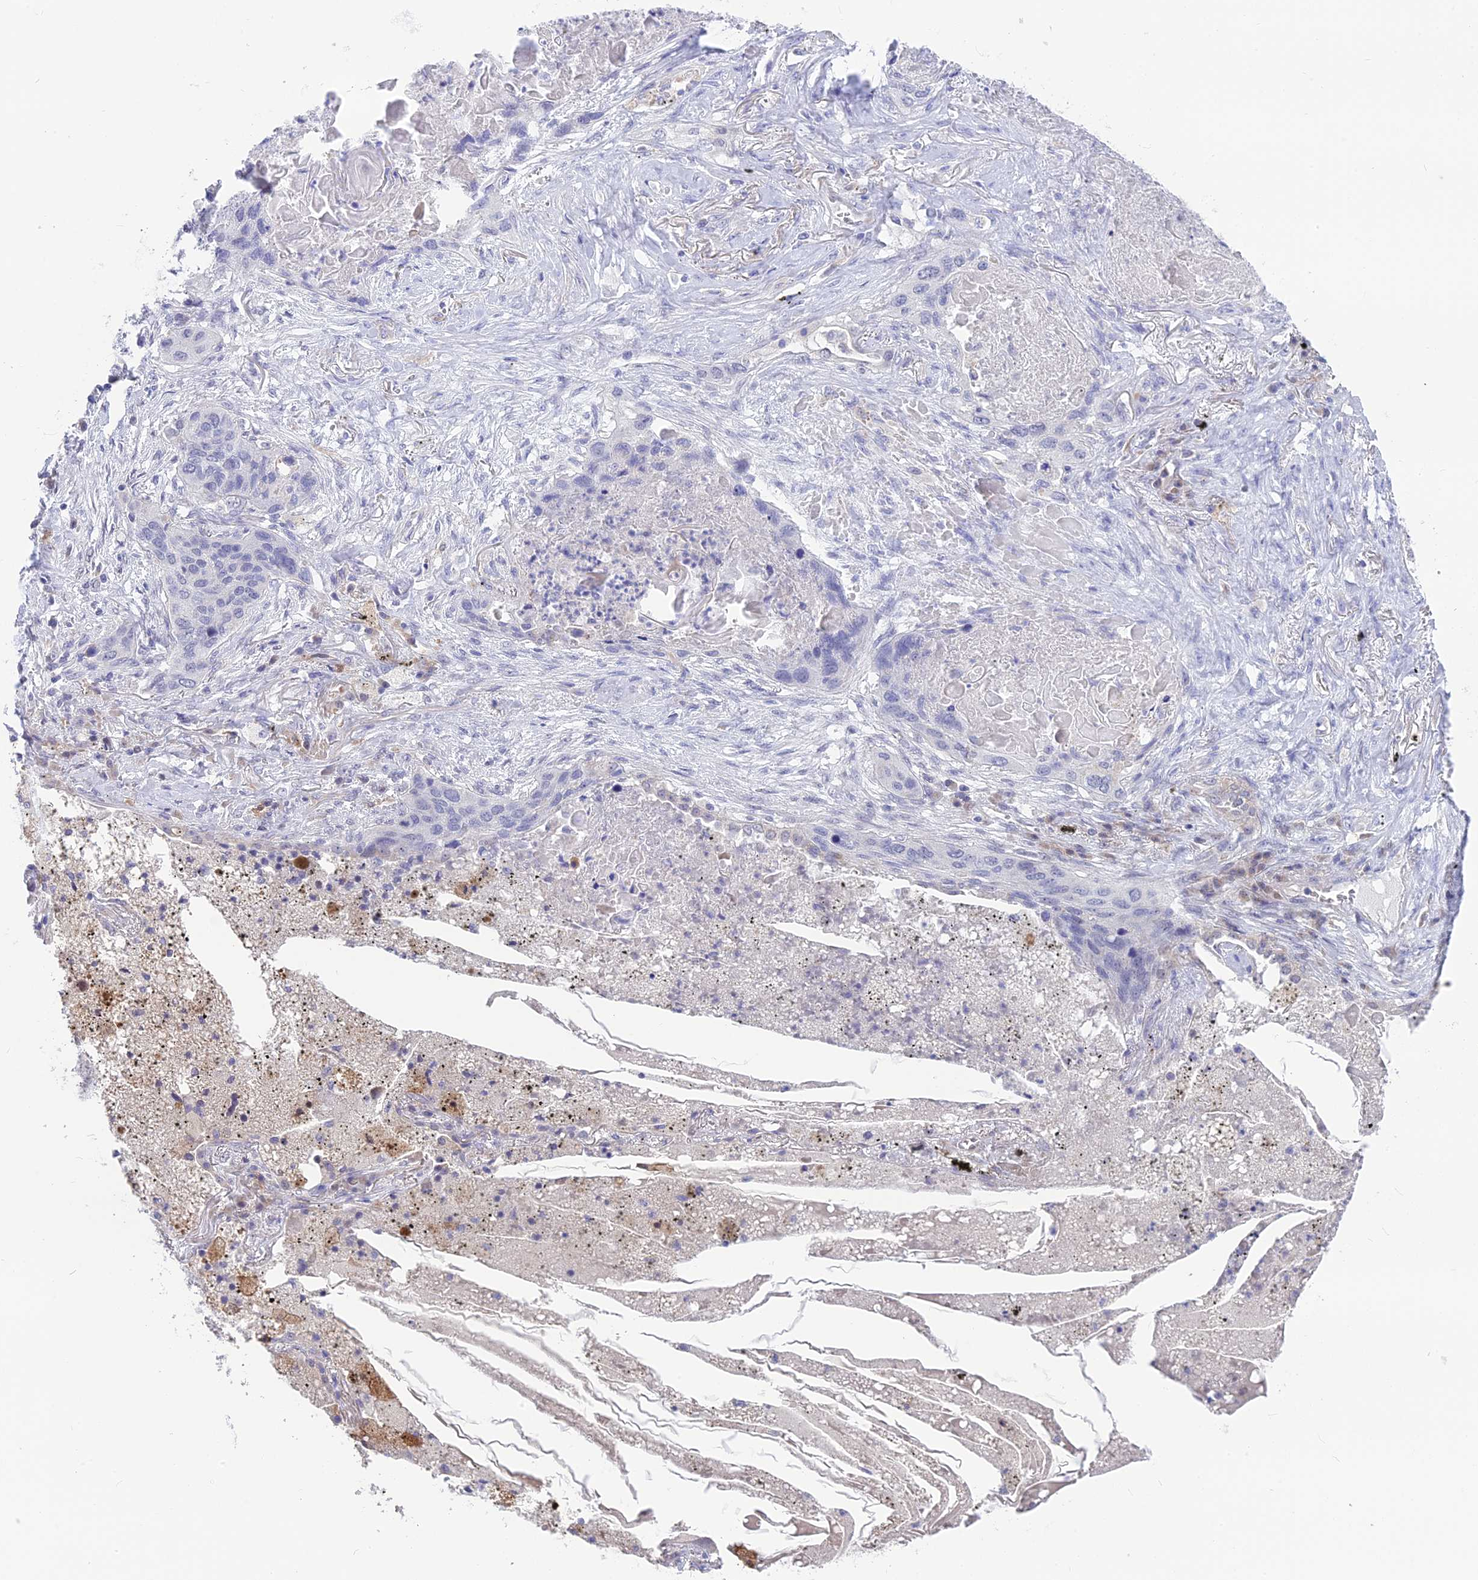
{"staining": {"intensity": "negative", "quantity": "none", "location": "none"}, "tissue": "lung cancer", "cell_type": "Tumor cells", "image_type": "cancer", "snomed": [{"axis": "morphology", "description": "Squamous cell carcinoma, NOS"}, {"axis": "topography", "description": "Lung"}], "caption": "Immunohistochemistry (IHC) histopathology image of neoplastic tissue: lung cancer (squamous cell carcinoma) stained with DAB demonstrates no significant protein positivity in tumor cells.", "gene": "SNTN", "patient": {"sex": "female", "age": 63}}